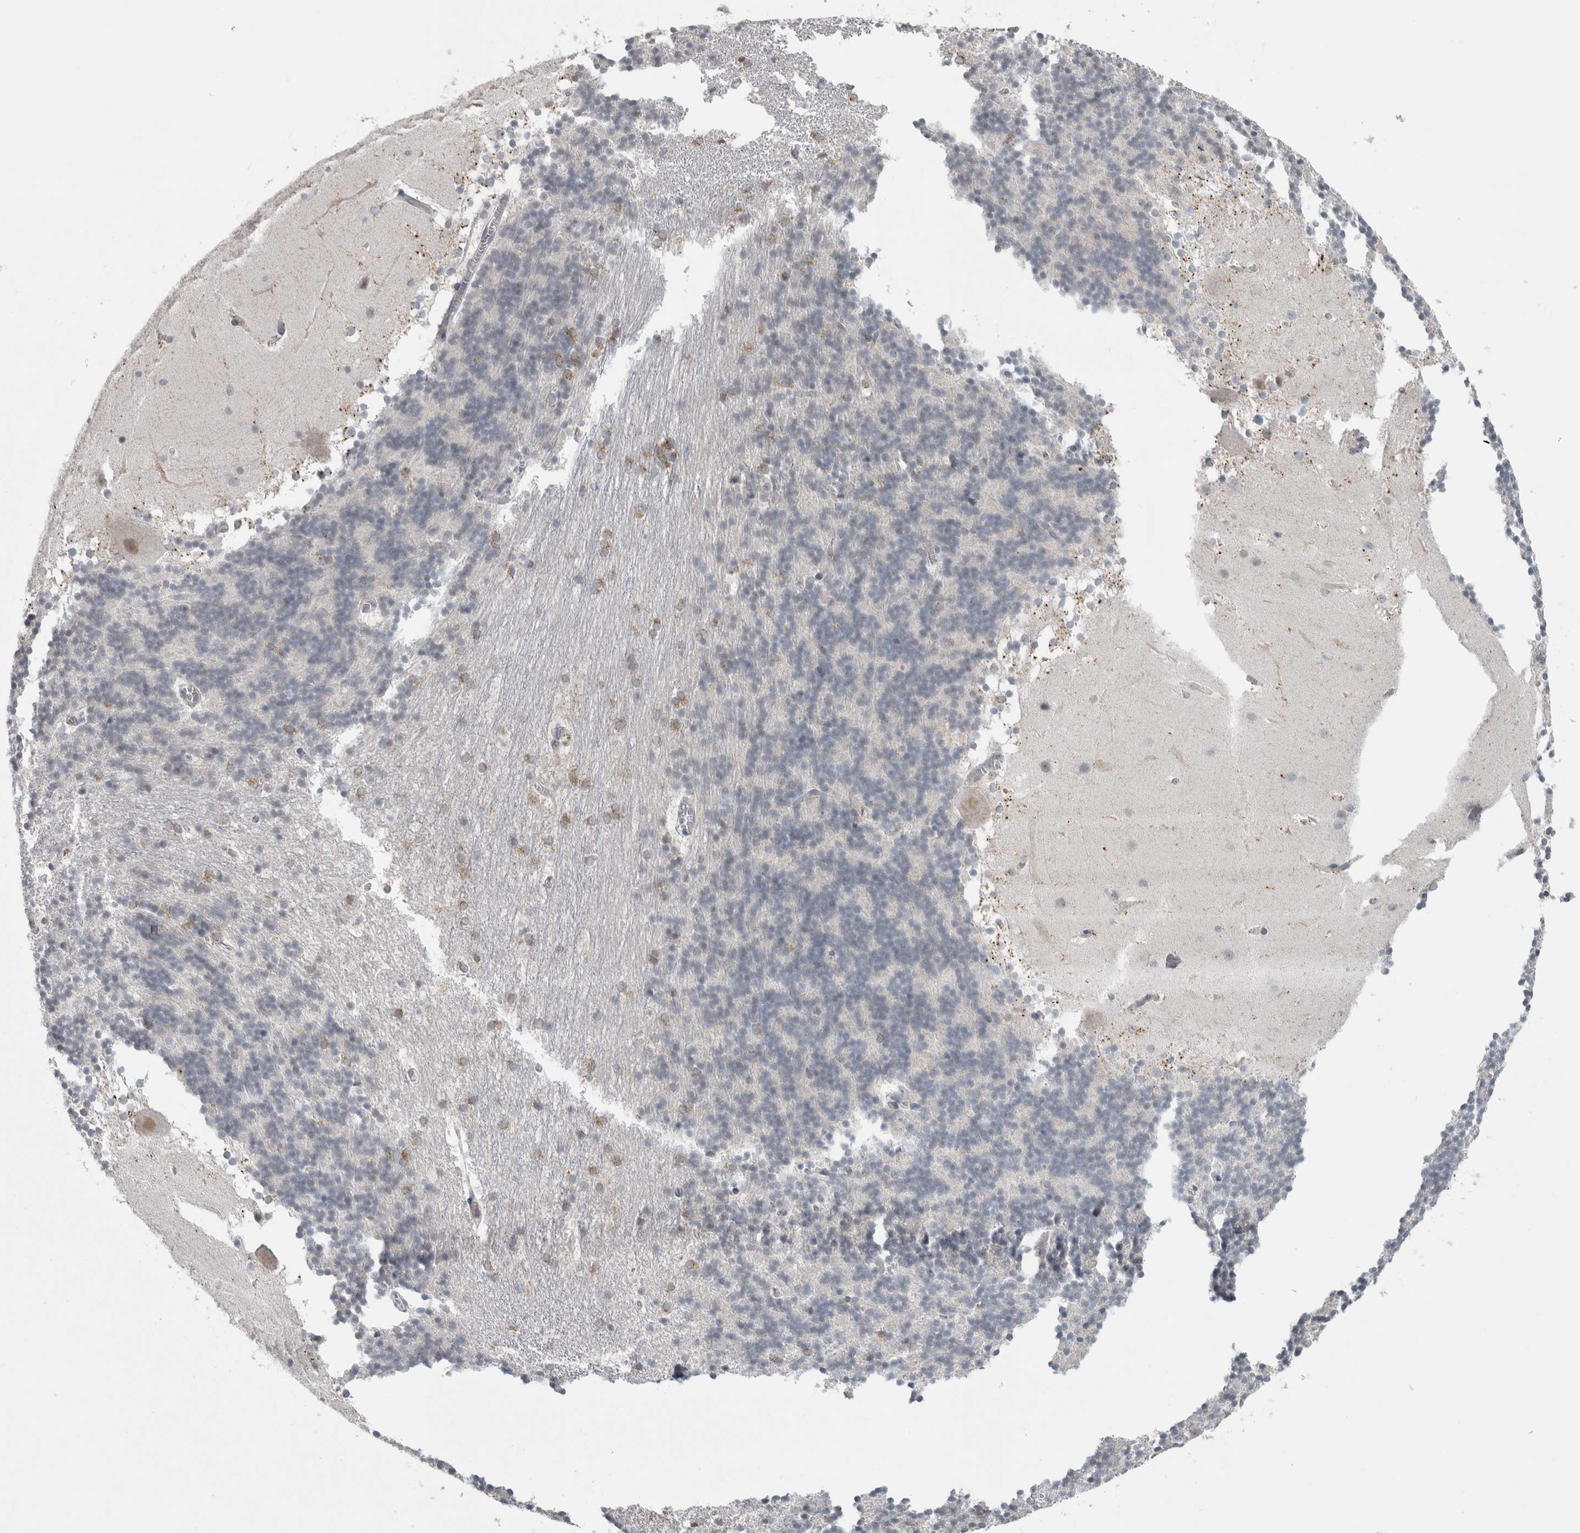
{"staining": {"intensity": "moderate", "quantity": "<25%", "location": "cytoplasmic/membranous"}, "tissue": "cerebellum", "cell_type": "Cells in granular layer", "image_type": "normal", "snomed": [{"axis": "morphology", "description": "Normal tissue, NOS"}, {"axis": "topography", "description": "Cerebellum"}], "caption": "This is an image of immunohistochemistry (IHC) staining of benign cerebellum, which shows moderate staining in the cytoplasmic/membranous of cells in granular layer.", "gene": "PLIN1", "patient": {"sex": "female", "age": 19}}